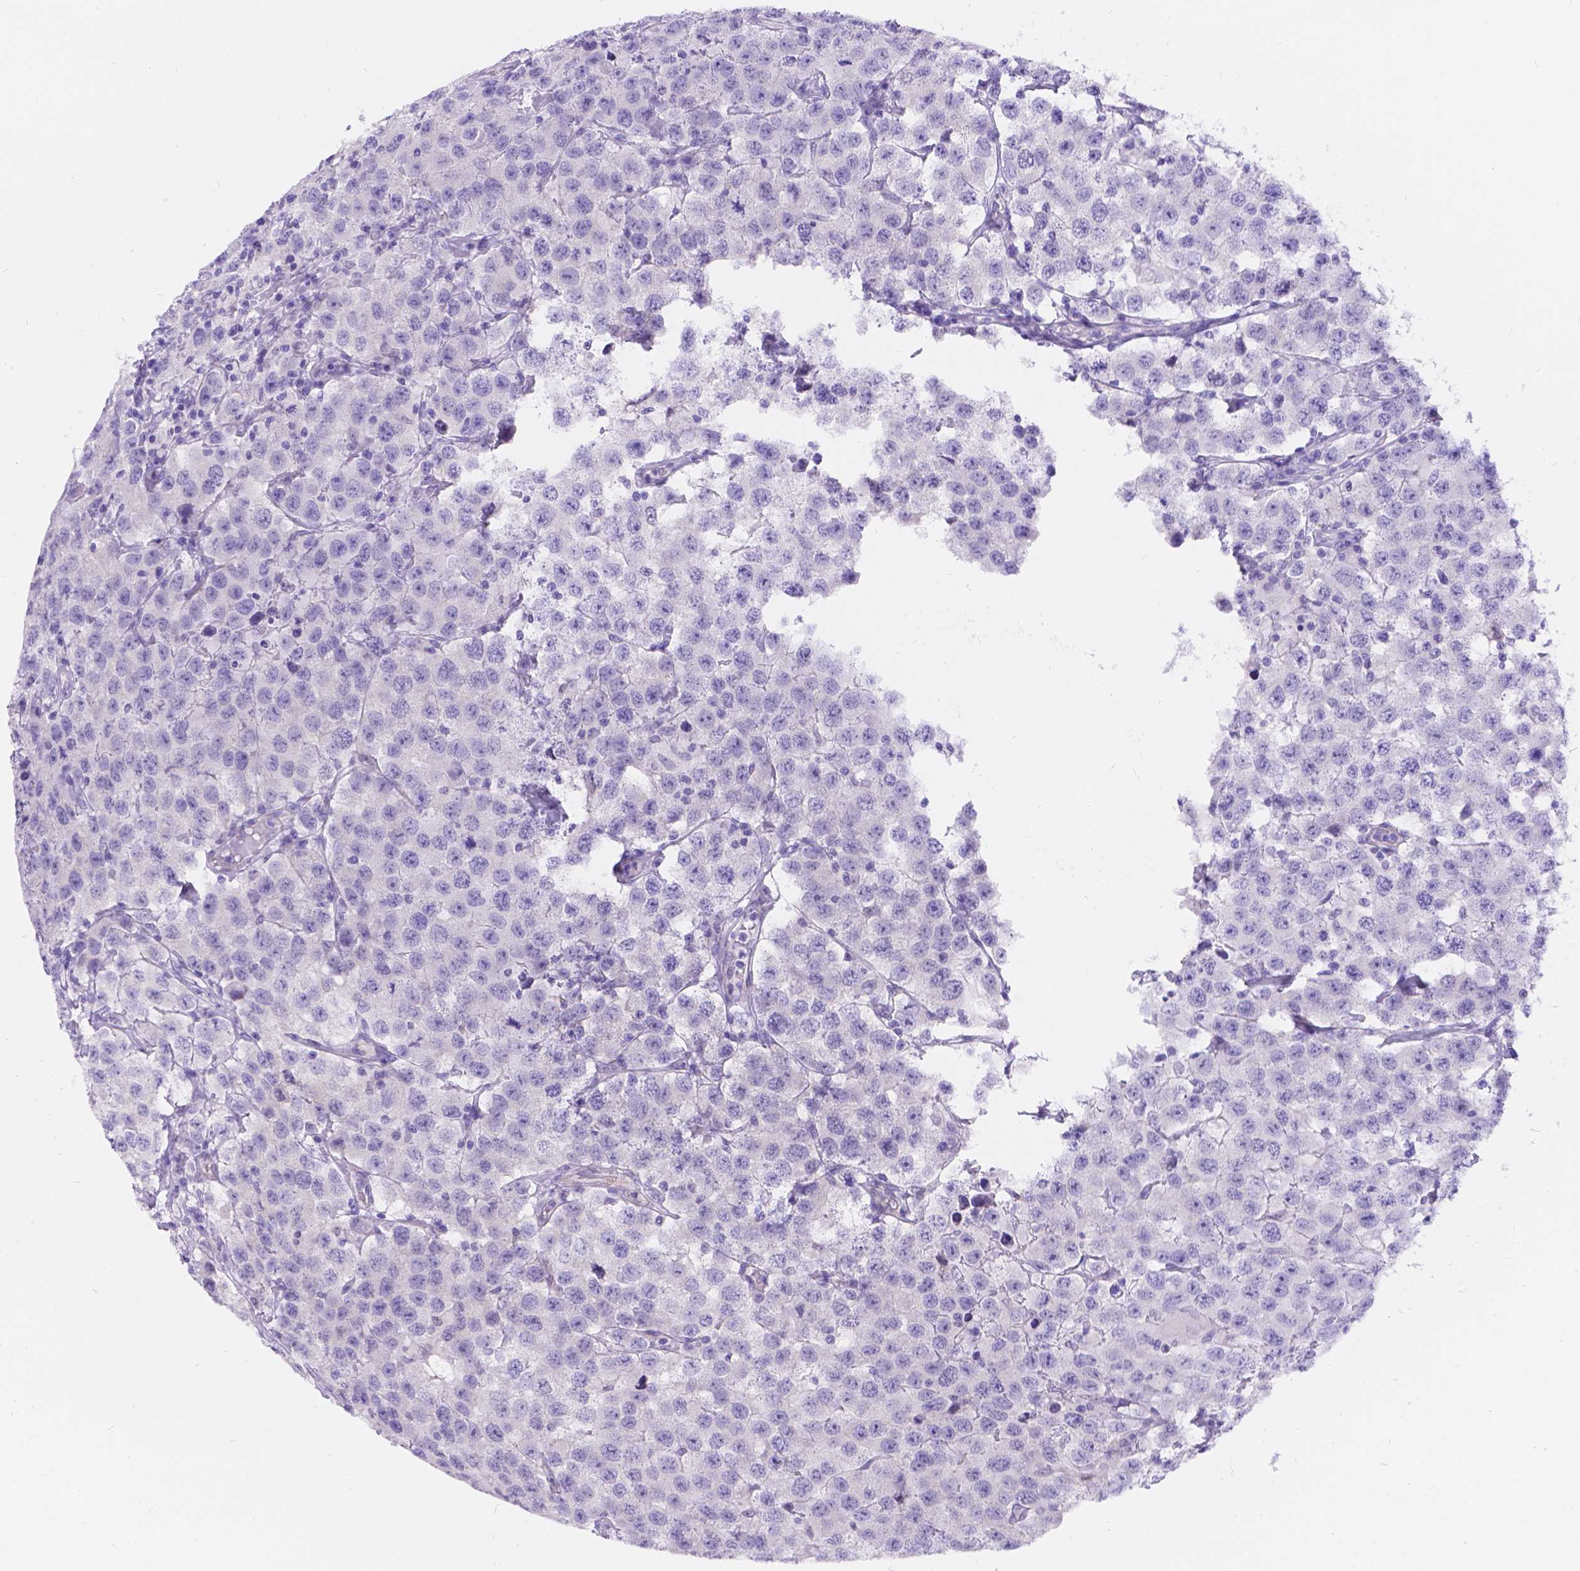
{"staining": {"intensity": "negative", "quantity": "none", "location": "none"}, "tissue": "testis cancer", "cell_type": "Tumor cells", "image_type": "cancer", "snomed": [{"axis": "morphology", "description": "Seminoma, NOS"}, {"axis": "topography", "description": "Testis"}], "caption": "Tumor cells show no significant positivity in testis seminoma.", "gene": "PALS1", "patient": {"sex": "male", "age": 52}}